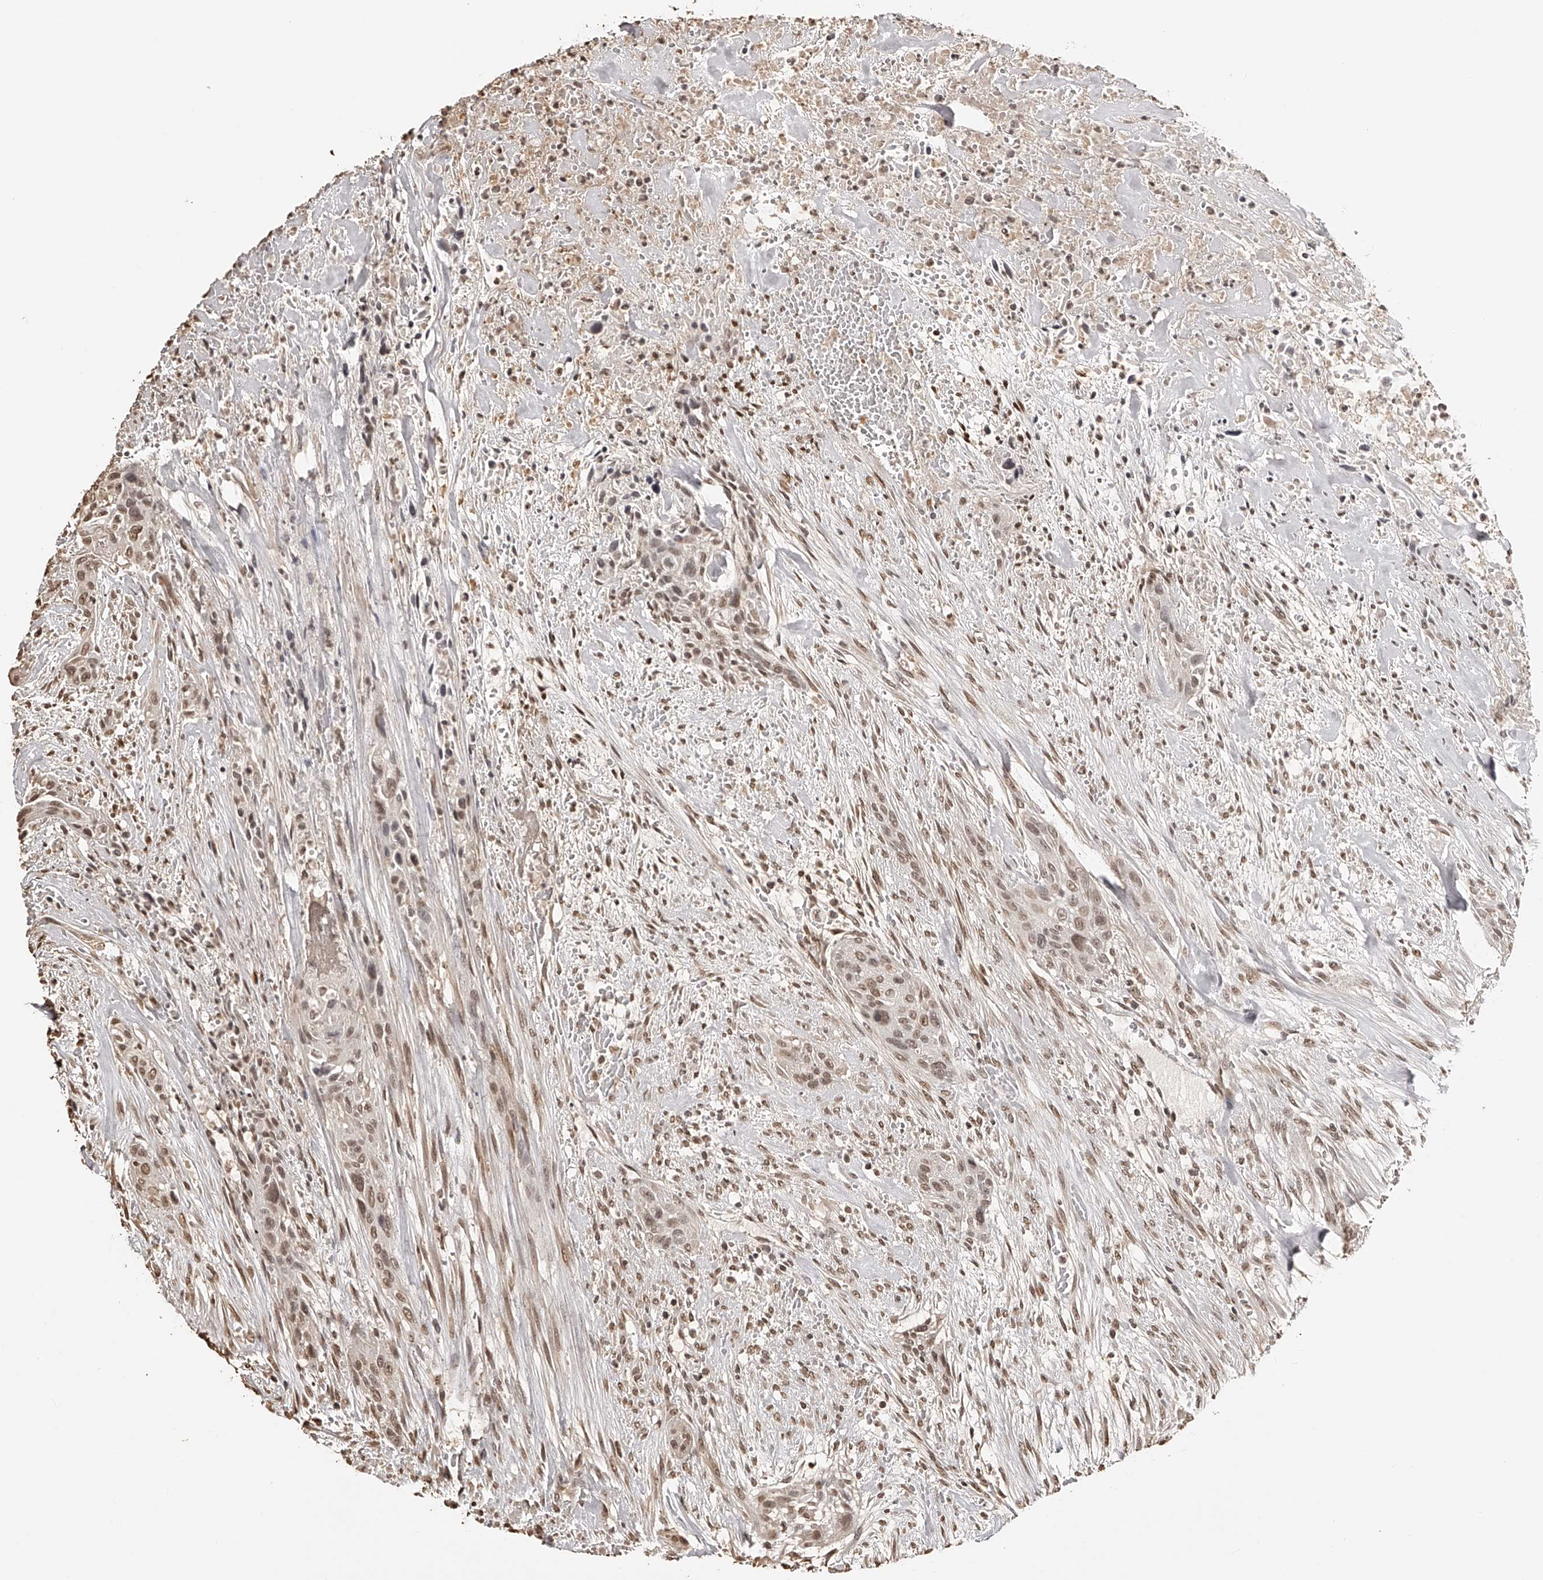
{"staining": {"intensity": "moderate", "quantity": ">75%", "location": "nuclear"}, "tissue": "urothelial cancer", "cell_type": "Tumor cells", "image_type": "cancer", "snomed": [{"axis": "morphology", "description": "Urothelial carcinoma, High grade"}, {"axis": "topography", "description": "Urinary bladder"}], "caption": "Immunohistochemical staining of urothelial cancer reveals medium levels of moderate nuclear expression in about >75% of tumor cells.", "gene": "ZNF503", "patient": {"sex": "male", "age": 35}}